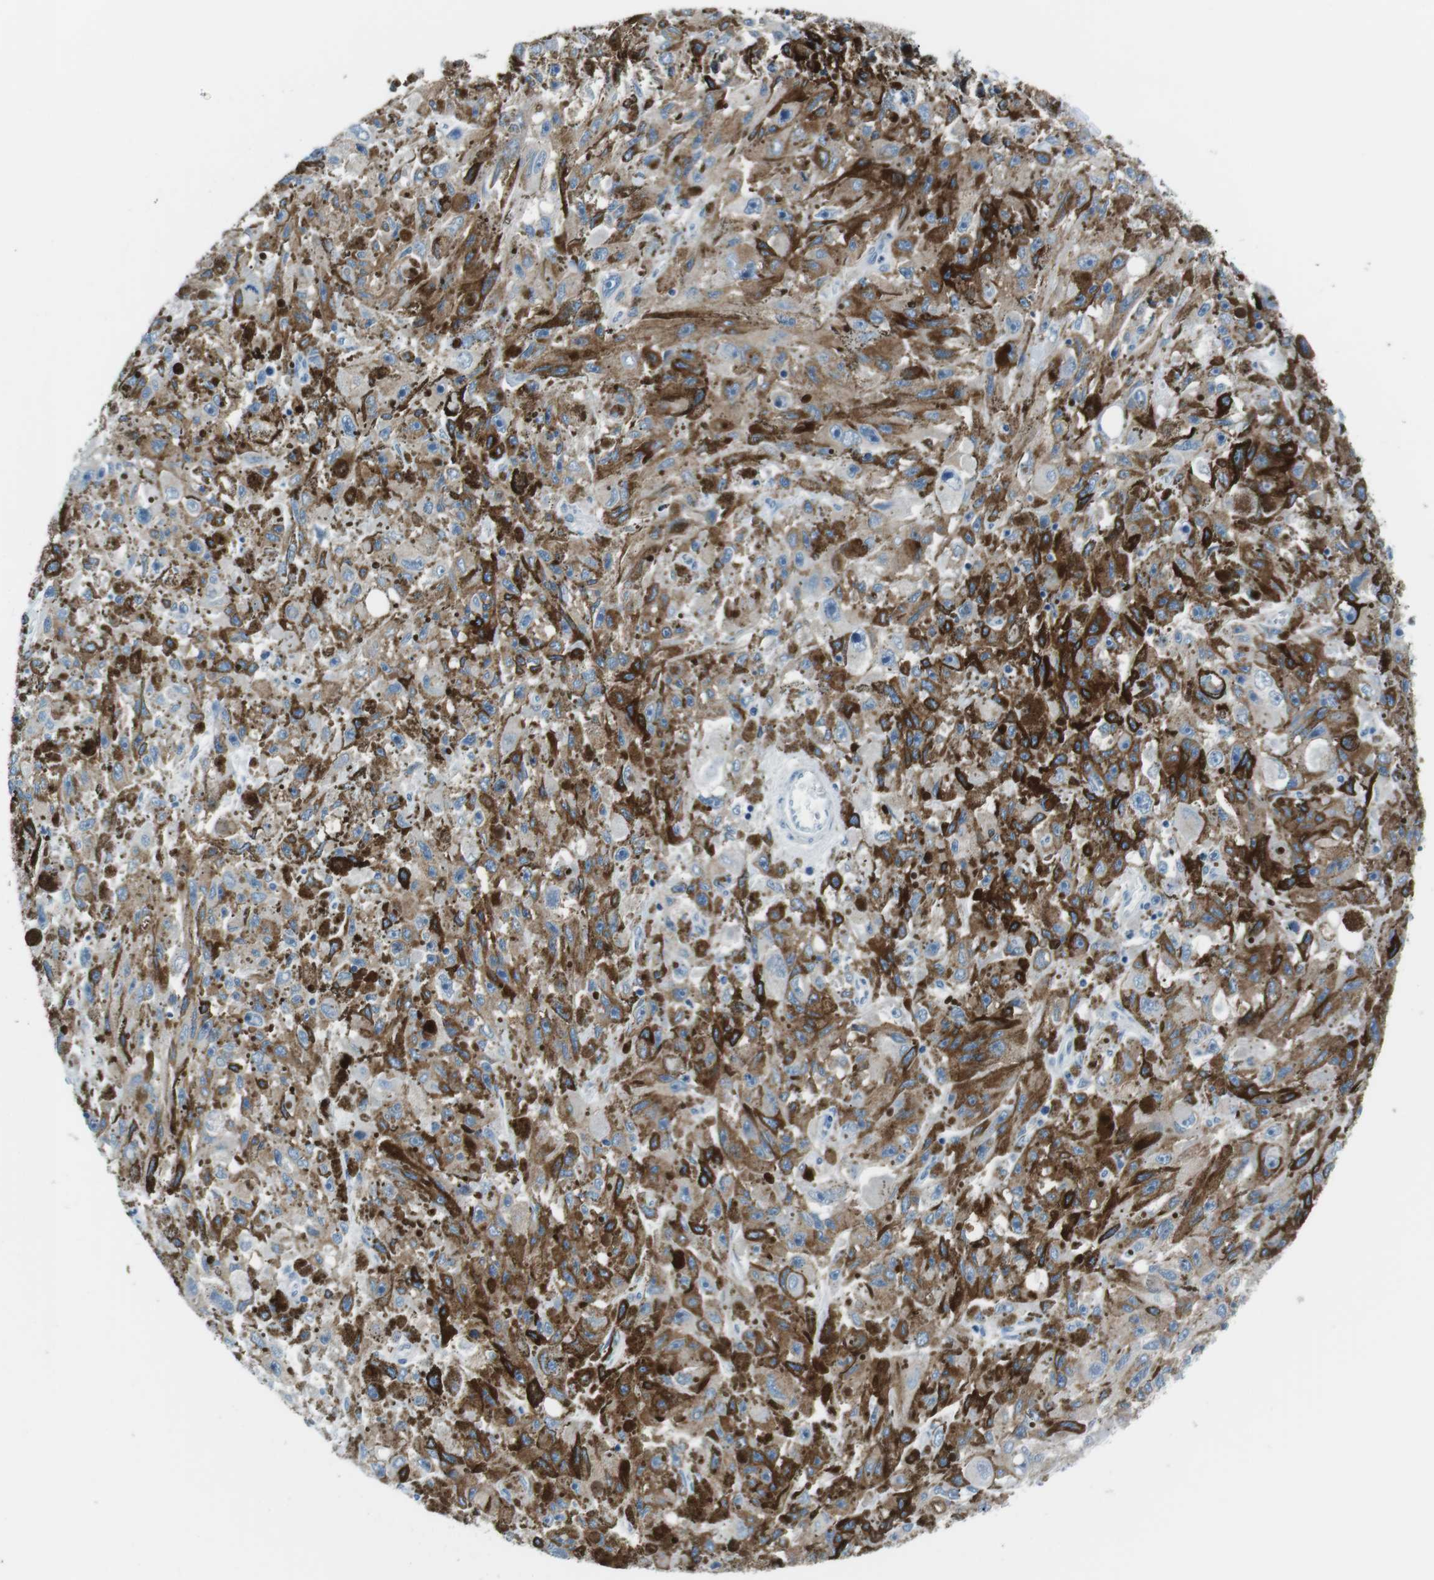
{"staining": {"intensity": "weak", "quantity": "25%-75%", "location": "cytoplasmic/membranous"}, "tissue": "melanoma", "cell_type": "Tumor cells", "image_type": "cancer", "snomed": [{"axis": "morphology", "description": "Malignant melanoma, NOS"}, {"axis": "topography", "description": "Skin"}], "caption": "Protein expression analysis of human melanoma reveals weak cytoplasmic/membranous positivity in approximately 25%-75% of tumor cells.", "gene": "CSF2RA", "patient": {"sex": "female", "age": 104}}